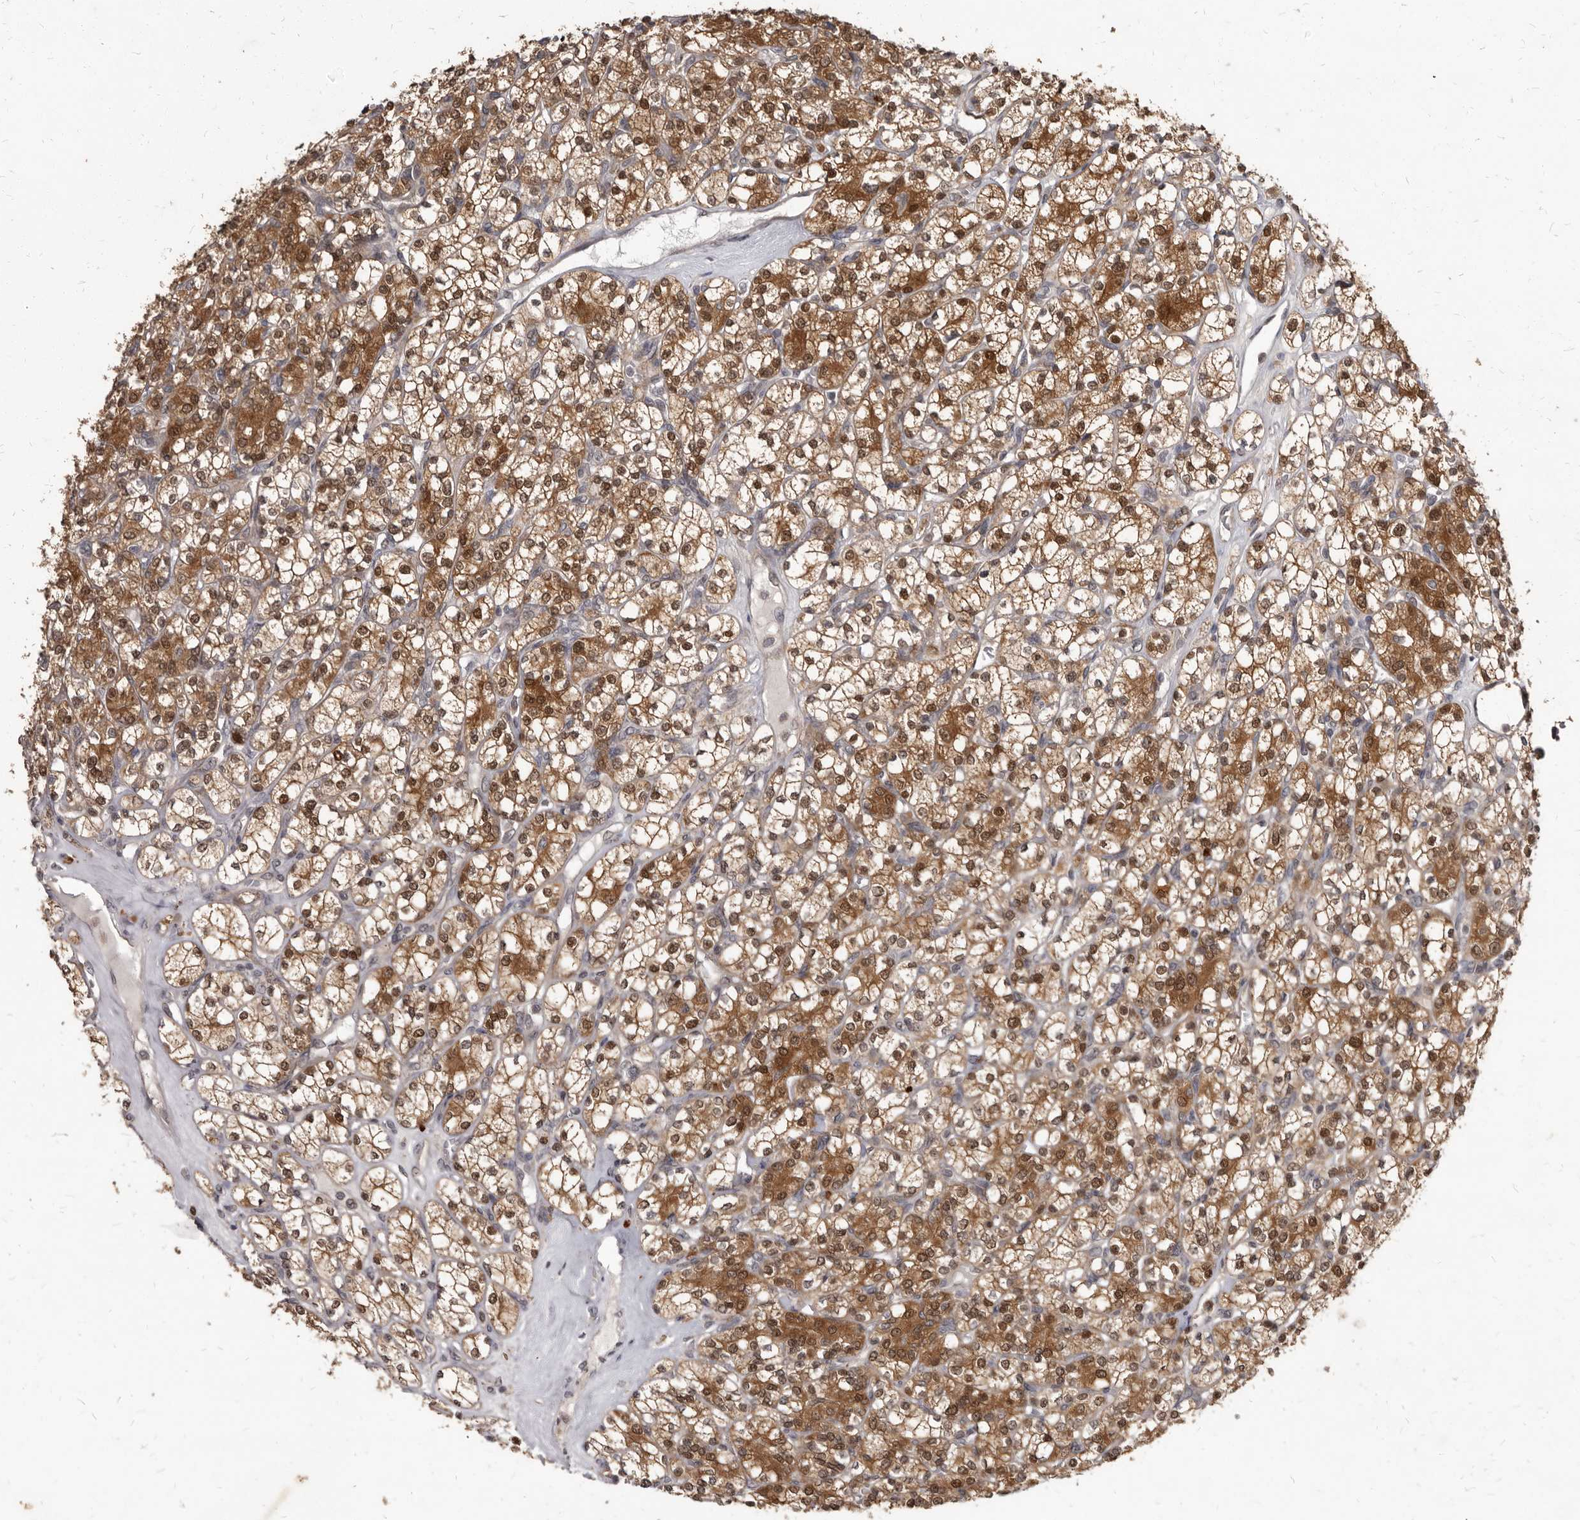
{"staining": {"intensity": "moderate", "quantity": ">75%", "location": "cytoplasmic/membranous,nuclear"}, "tissue": "renal cancer", "cell_type": "Tumor cells", "image_type": "cancer", "snomed": [{"axis": "morphology", "description": "Adenocarcinoma, NOS"}, {"axis": "topography", "description": "Kidney"}], "caption": "The immunohistochemical stain highlights moderate cytoplasmic/membranous and nuclear staining in tumor cells of renal cancer tissue.", "gene": "ACLY", "patient": {"sex": "male", "age": 77}}